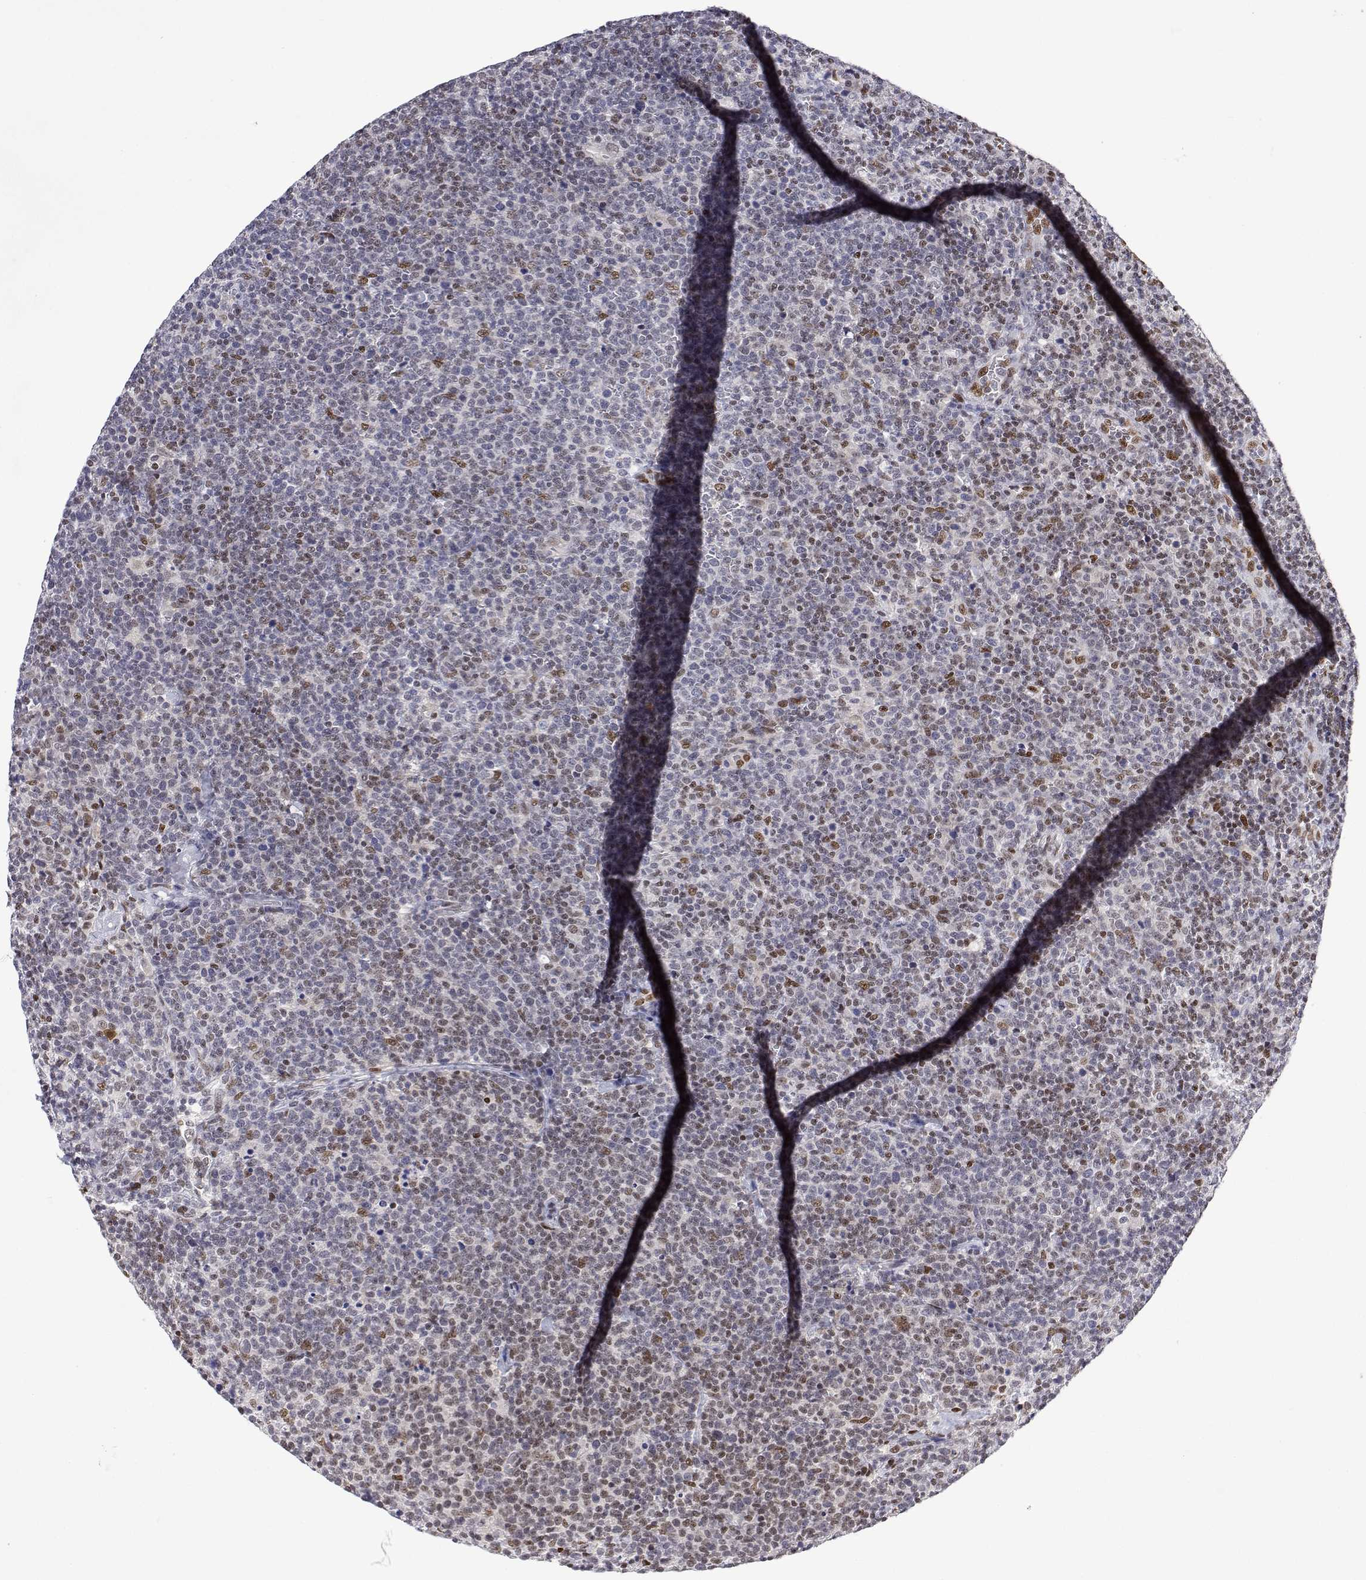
{"staining": {"intensity": "moderate", "quantity": "<25%", "location": "nuclear"}, "tissue": "lymphoma", "cell_type": "Tumor cells", "image_type": "cancer", "snomed": [{"axis": "morphology", "description": "Malignant lymphoma, non-Hodgkin's type, High grade"}, {"axis": "topography", "description": "Lymph node"}], "caption": "There is low levels of moderate nuclear staining in tumor cells of high-grade malignant lymphoma, non-Hodgkin's type, as demonstrated by immunohistochemical staining (brown color).", "gene": "XPC", "patient": {"sex": "male", "age": 61}}